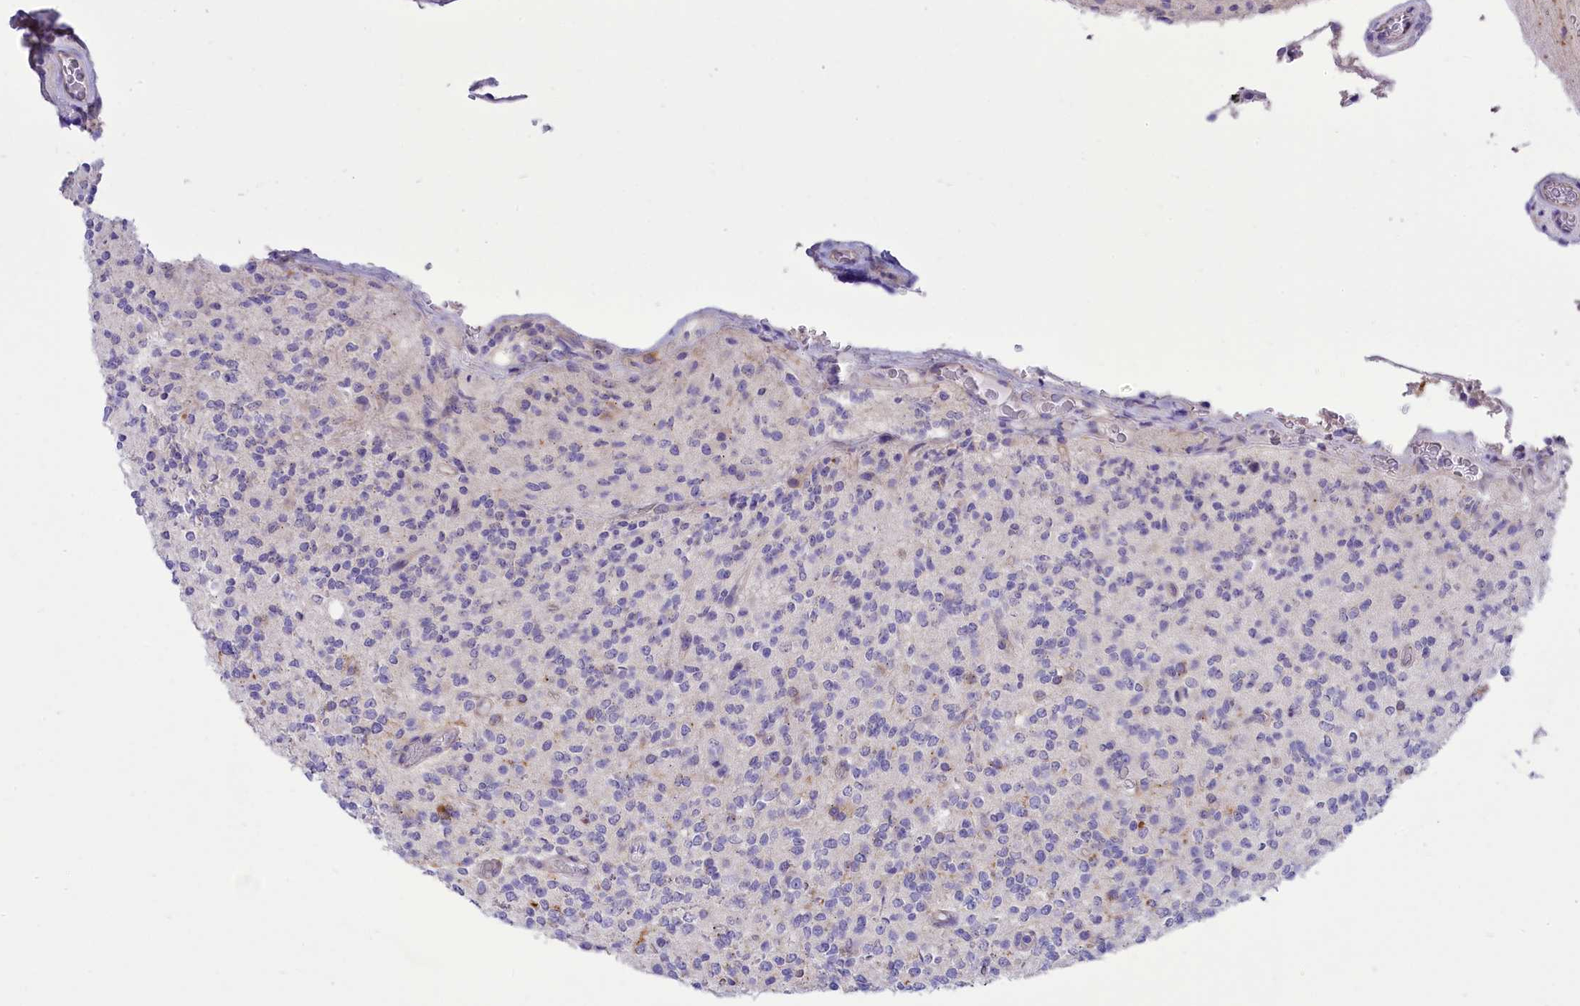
{"staining": {"intensity": "negative", "quantity": "none", "location": "none"}, "tissue": "glioma", "cell_type": "Tumor cells", "image_type": "cancer", "snomed": [{"axis": "morphology", "description": "Glioma, malignant, High grade"}, {"axis": "topography", "description": "Brain"}], "caption": "There is no significant staining in tumor cells of glioma.", "gene": "DCAF16", "patient": {"sex": "male", "age": 34}}